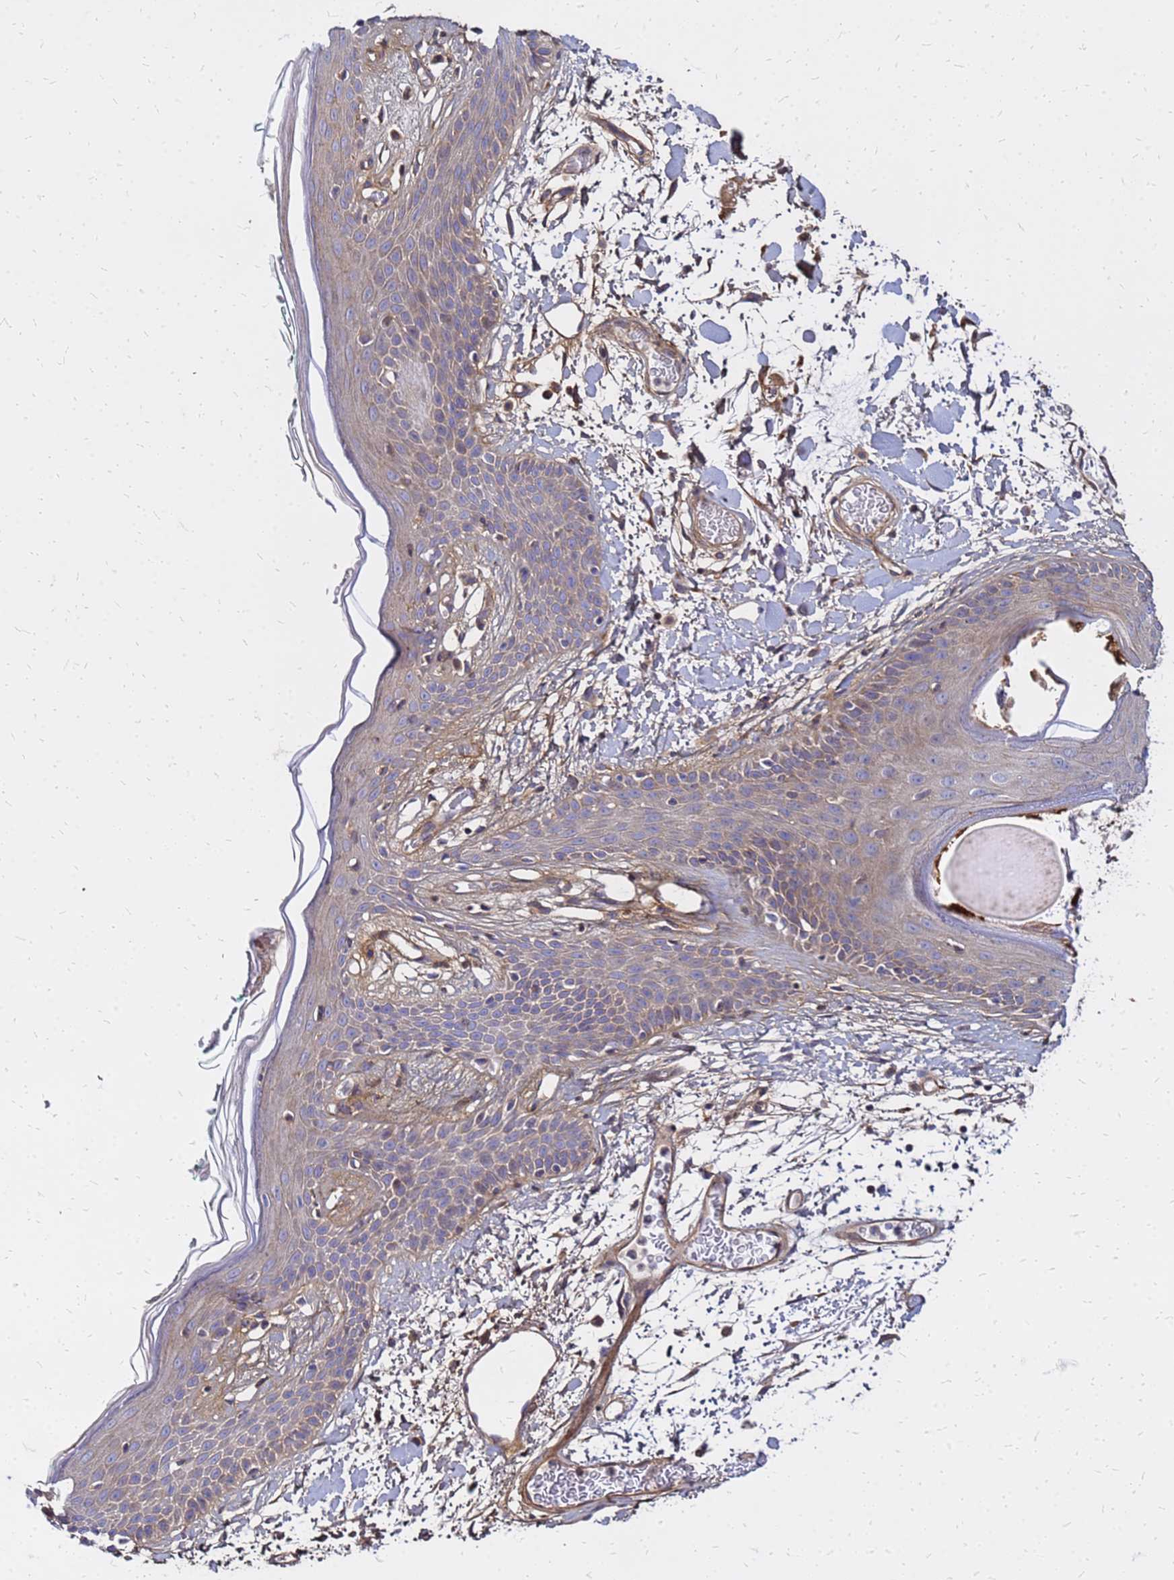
{"staining": {"intensity": "weak", "quantity": ">75%", "location": "cytoplasmic/membranous"}, "tissue": "skin", "cell_type": "Fibroblasts", "image_type": "normal", "snomed": [{"axis": "morphology", "description": "Normal tissue, NOS"}, {"axis": "topography", "description": "Skin"}], "caption": "A photomicrograph of skin stained for a protein demonstrates weak cytoplasmic/membranous brown staining in fibroblasts. (DAB IHC with brightfield microscopy, high magnification).", "gene": "CYBC1", "patient": {"sex": "male", "age": 79}}